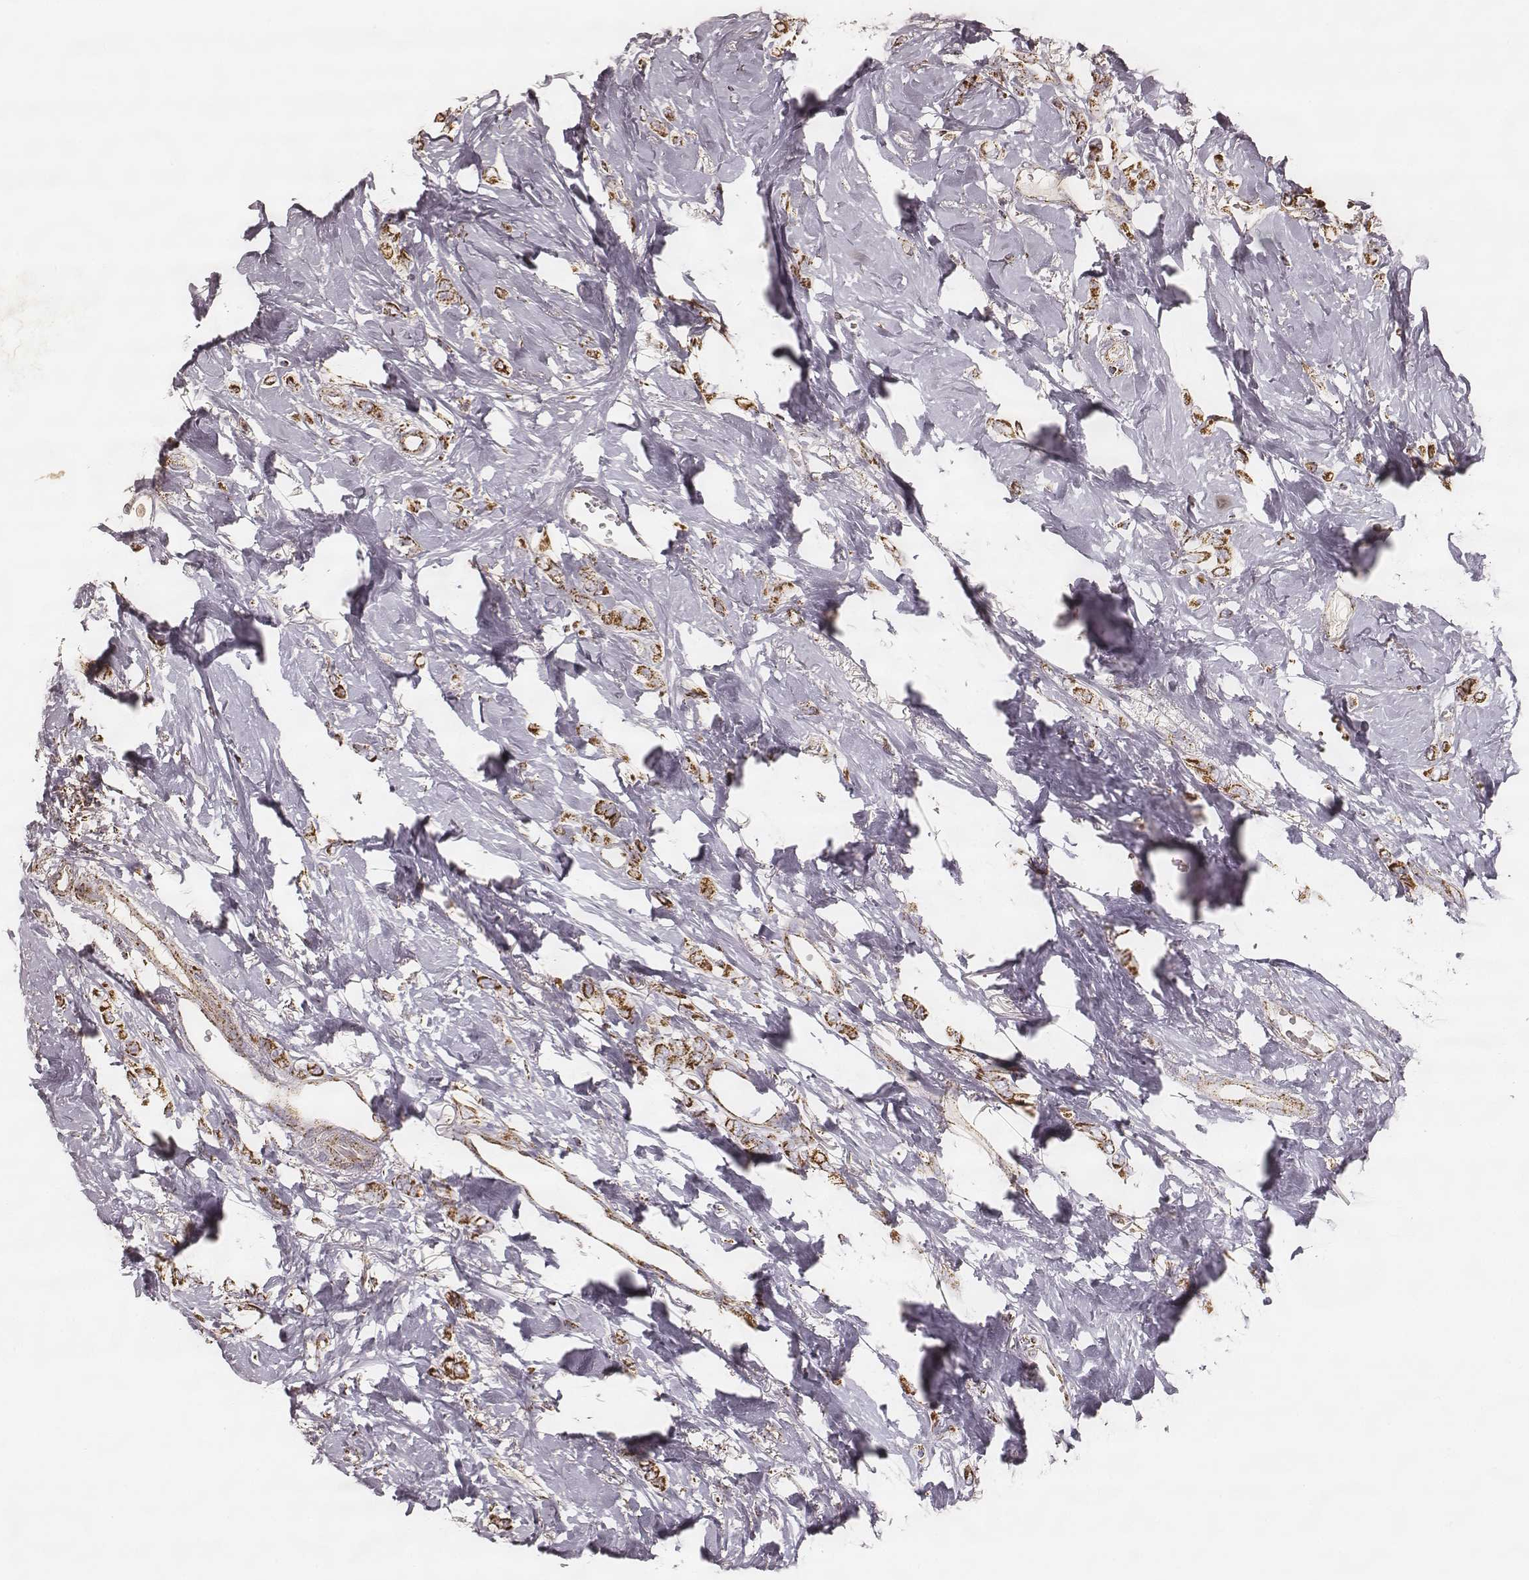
{"staining": {"intensity": "strong", "quantity": ">75%", "location": "cytoplasmic/membranous"}, "tissue": "breast cancer", "cell_type": "Tumor cells", "image_type": "cancer", "snomed": [{"axis": "morphology", "description": "Lobular carcinoma"}, {"axis": "topography", "description": "Breast"}], "caption": "Immunohistochemistry (IHC) (DAB (3,3'-diaminobenzidine)) staining of human lobular carcinoma (breast) shows strong cytoplasmic/membranous protein expression in about >75% of tumor cells.", "gene": "CS", "patient": {"sex": "female", "age": 66}}